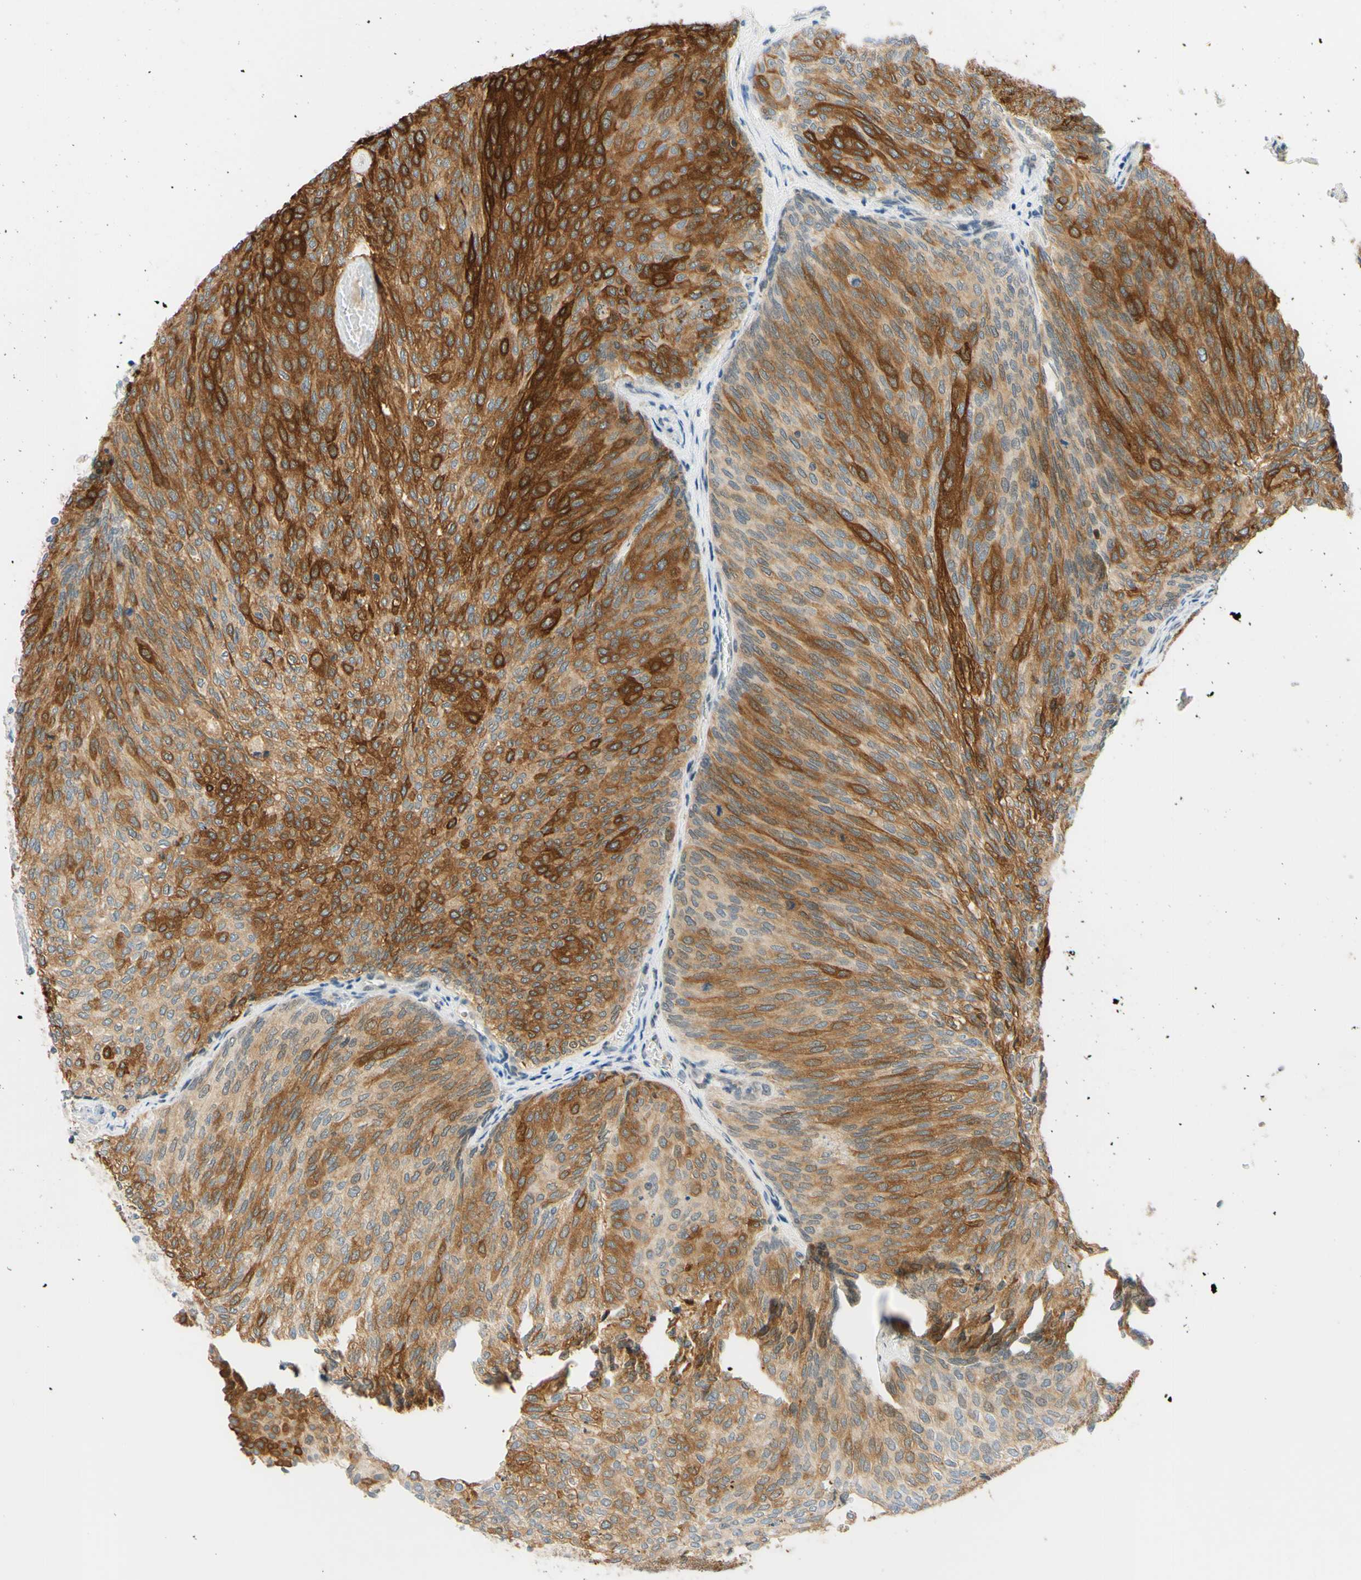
{"staining": {"intensity": "strong", "quantity": ">75%", "location": "cytoplasmic/membranous"}, "tissue": "urothelial cancer", "cell_type": "Tumor cells", "image_type": "cancer", "snomed": [{"axis": "morphology", "description": "Urothelial carcinoma, Low grade"}, {"axis": "topography", "description": "Urinary bladder"}], "caption": "A brown stain labels strong cytoplasmic/membranous positivity of a protein in human urothelial cancer tumor cells. The protein is shown in brown color, while the nuclei are stained blue.", "gene": "C2CD2L", "patient": {"sex": "female", "age": 79}}